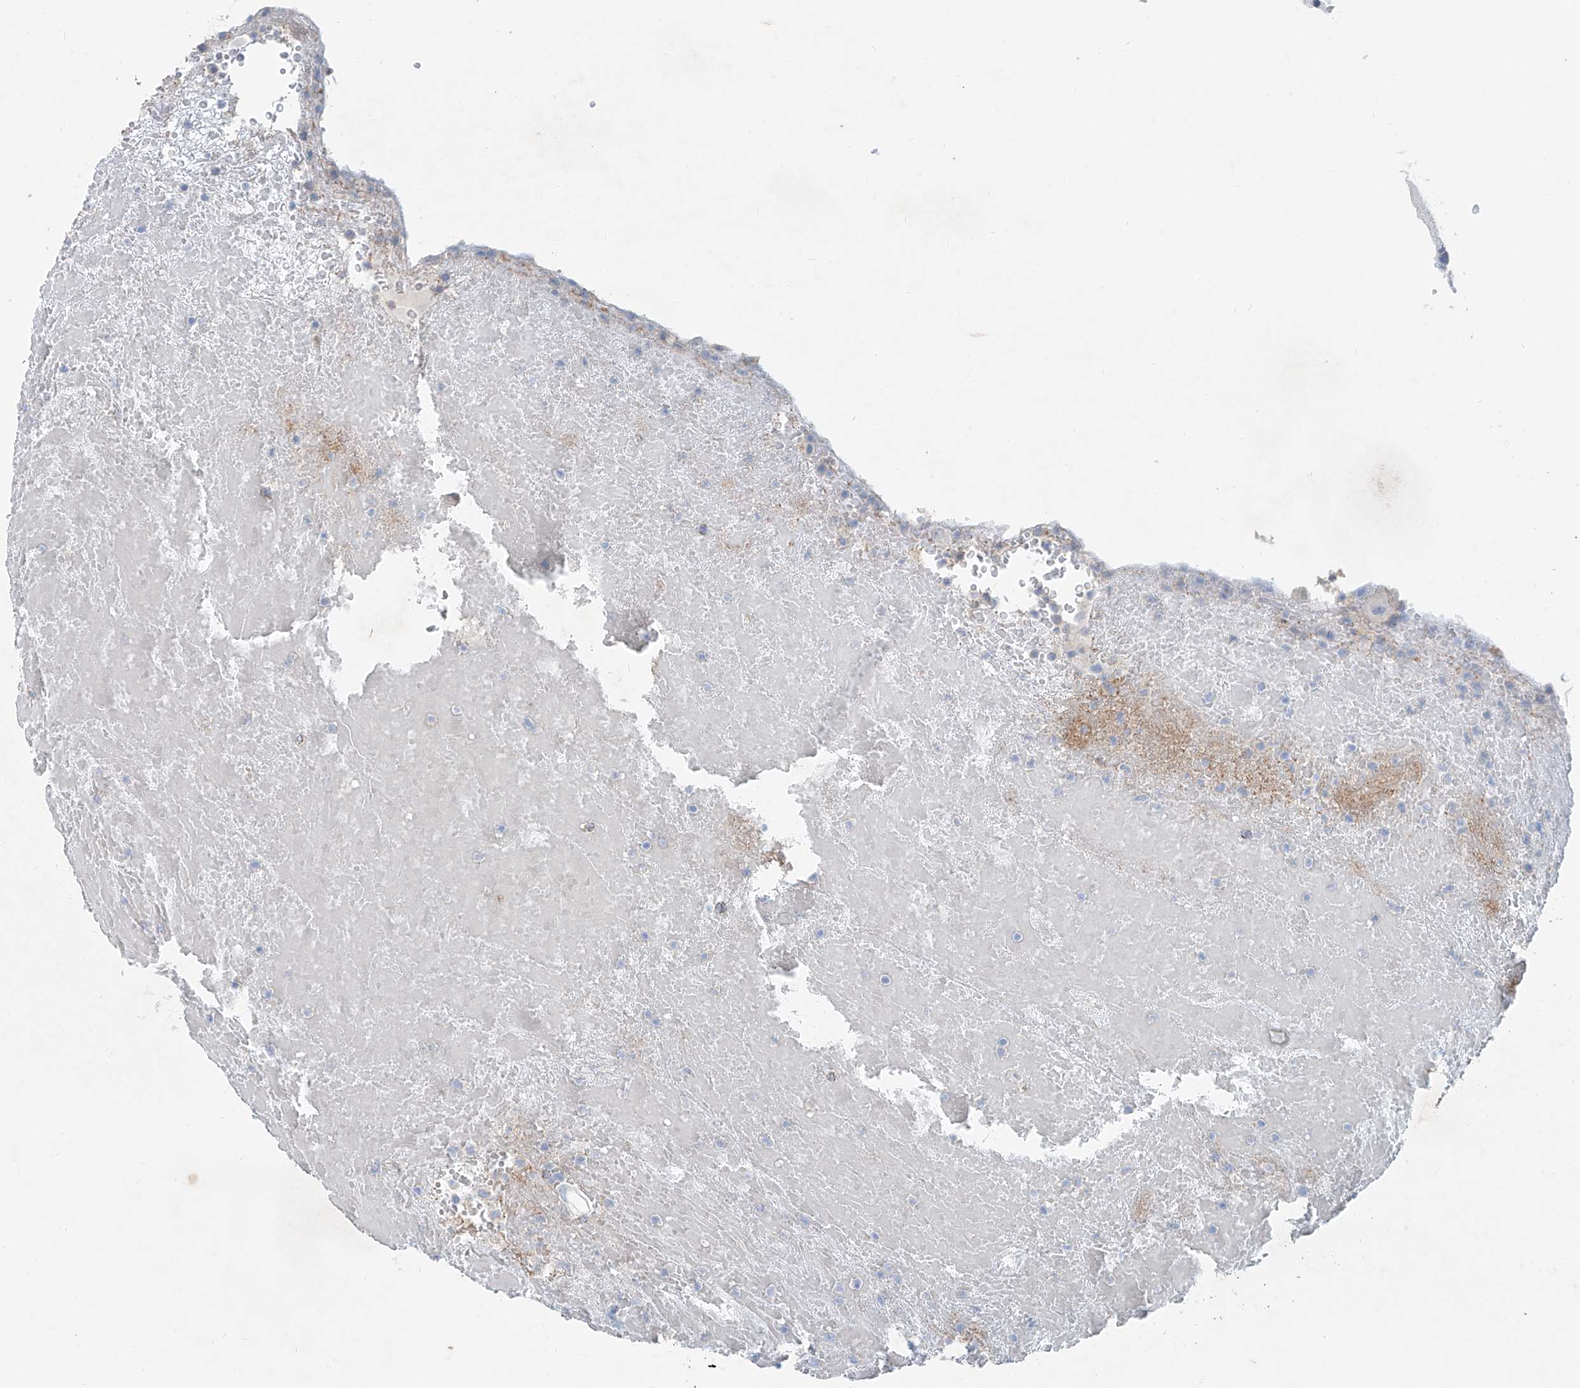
{"staining": {"intensity": "negative", "quantity": "none", "location": "none"}, "tissue": "thyroid cancer", "cell_type": "Tumor cells", "image_type": "cancer", "snomed": [{"axis": "morphology", "description": "Papillary adenocarcinoma, NOS"}, {"axis": "topography", "description": "Thyroid gland"}], "caption": "The histopathology image displays no staining of tumor cells in thyroid papillary adenocarcinoma.", "gene": "ANKRD34A", "patient": {"sex": "male", "age": 77}}